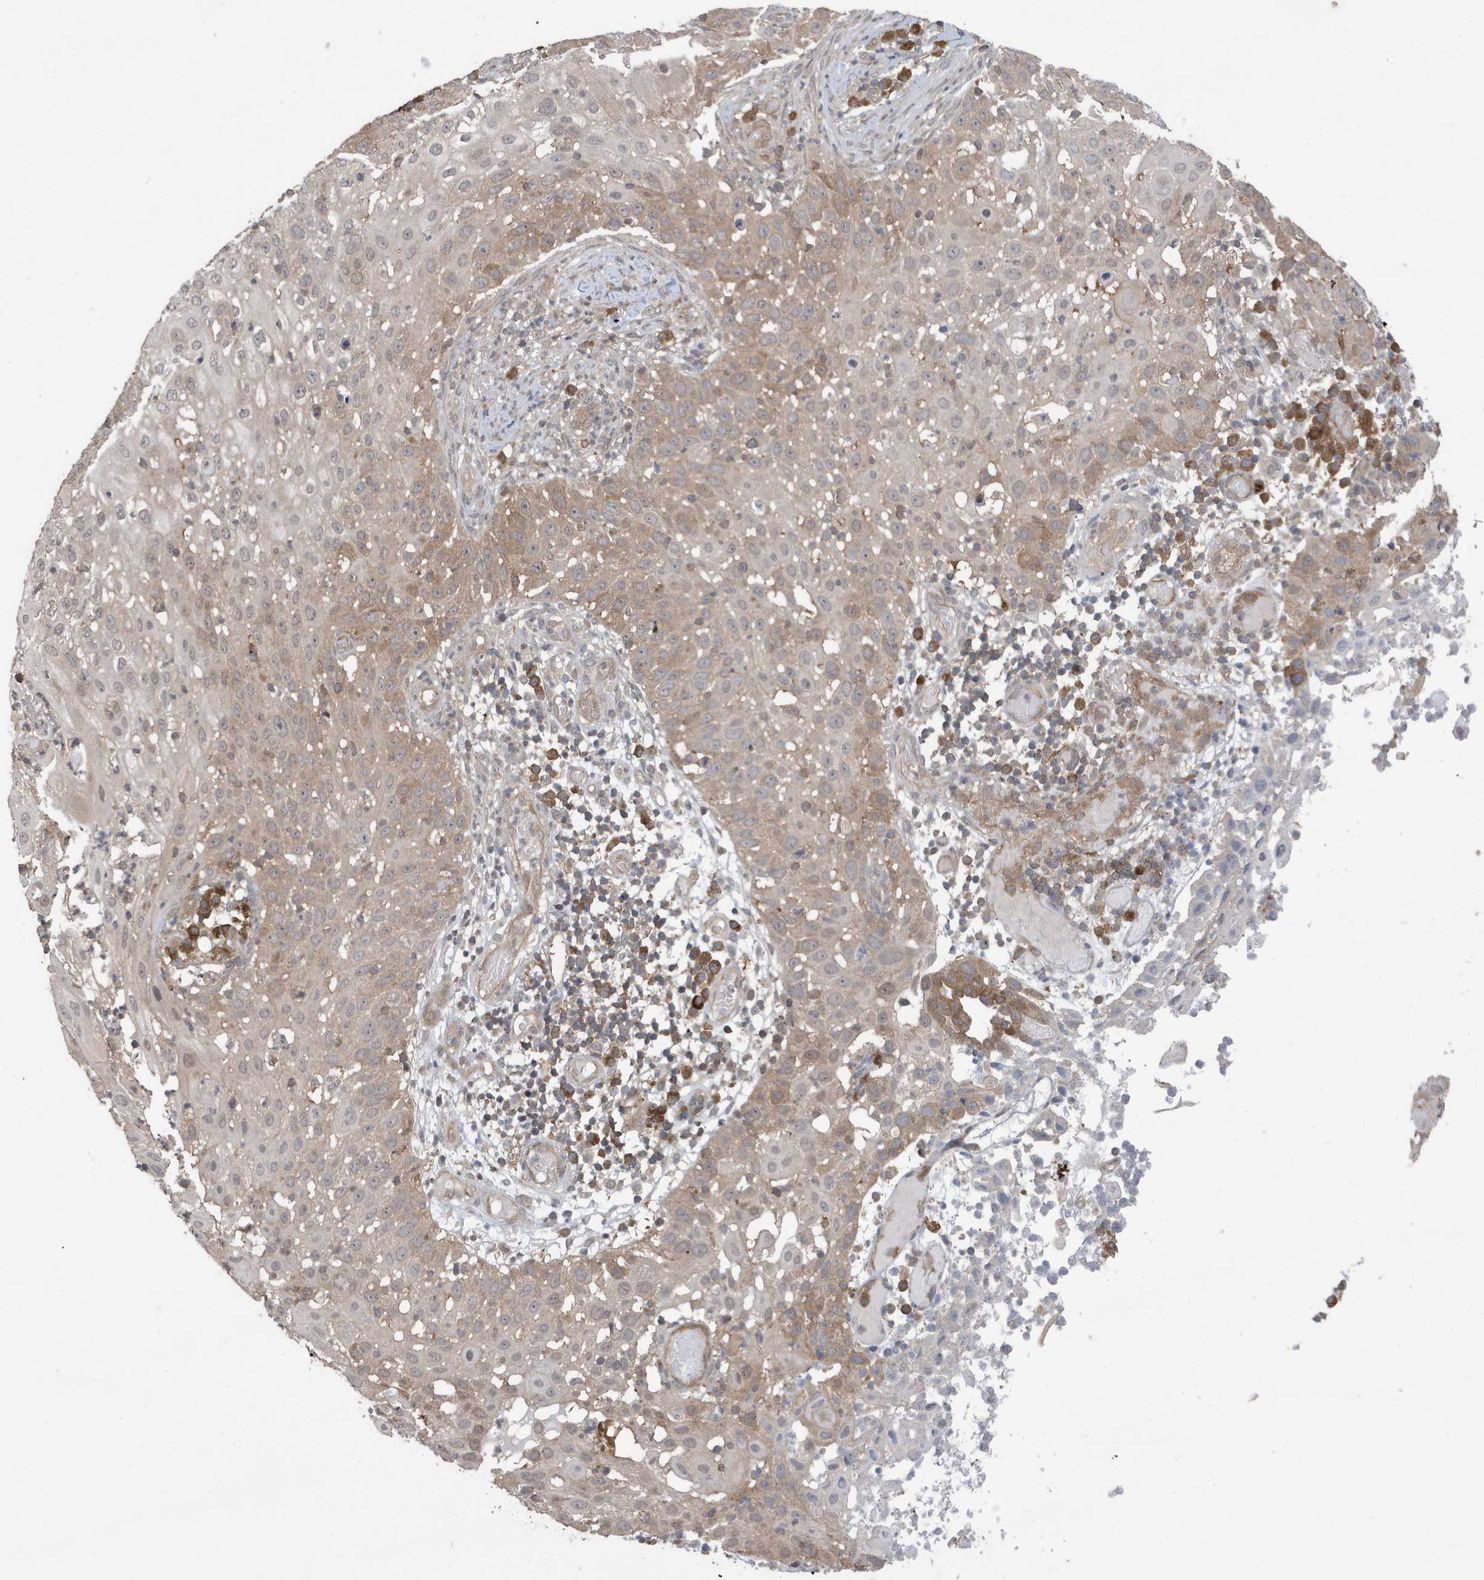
{"staining": {"intensity": "weak", "quantity": "25%-75%", "location": "cytoplasmic/membranous"}, "tissue": "skin cancer", "cell_type": "Tumor cells", "image_type": "cancer", "snomed": [{"axis": "morphology", "description": "Squamous cell carcinoma, NOS"}, {"axis": "topography", "description": "Skin"}], "caption": "A histopathology image of skin cancer stained for a protein demonstrates weak cytoplasmic/membranous brown staining in tumor cells.", "gene": "UBQLN1", "patient": {"sex": "female", "age": 44}}